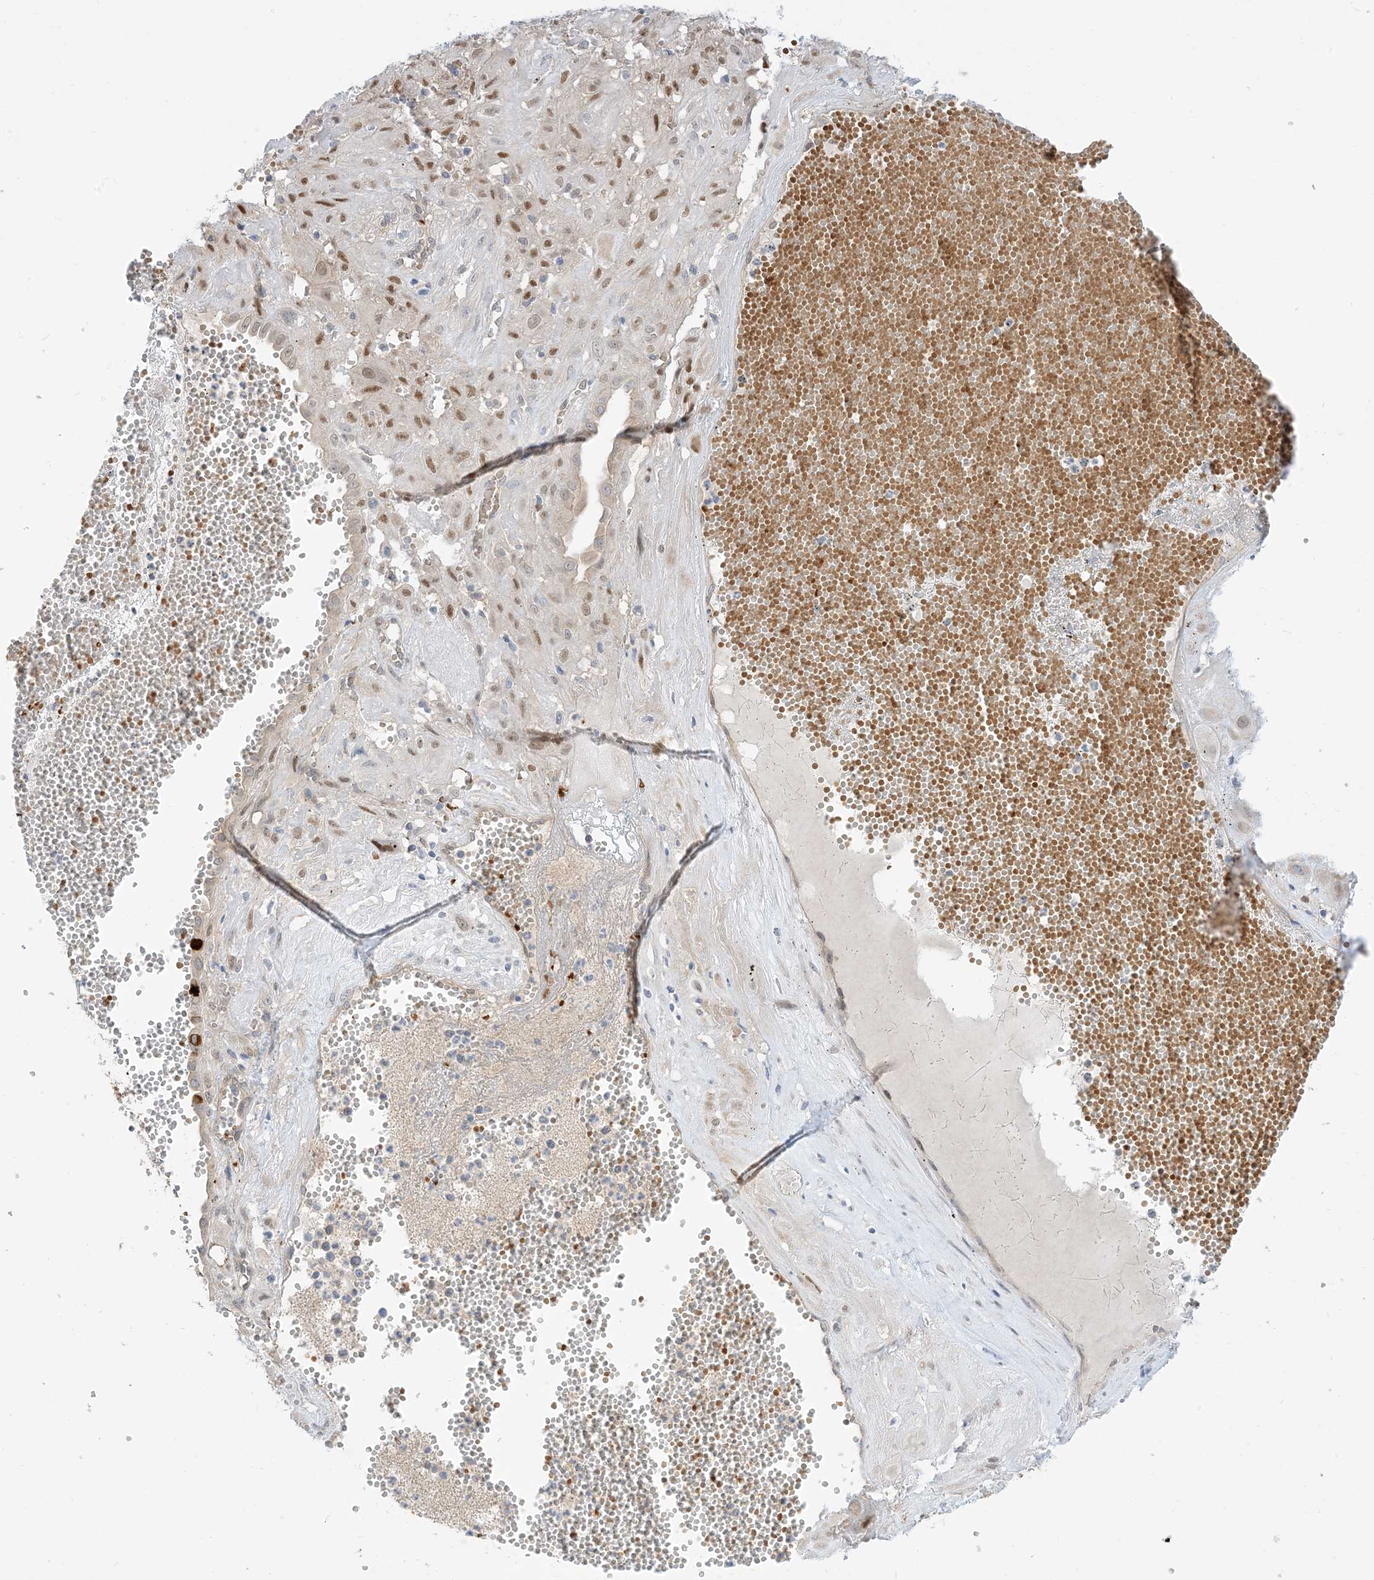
{"staining": {"intensity": "weak", "quantity": "25%-75%", "location": "nuclear"}, "tissue": "cervical cancer", "cell_type": "Tumor cells", "image_type": "cancer", "snomed": [{"axis": "morphology", "description": "Squamous cell carcinoma, NOS"}, {"axis": "topography", "description": "Cervix"}], "caption": "Brown immunohistochemical staining in cervical cancer demonstrates weak nuclear staining in about 25%-75% of tumor cells. (DAB (3,3'-diaminobenzidine) IHC with brightfield microscopy, high magnification).", "gene": "RIN1", "patient": {"sex": "female", "age": 34}}